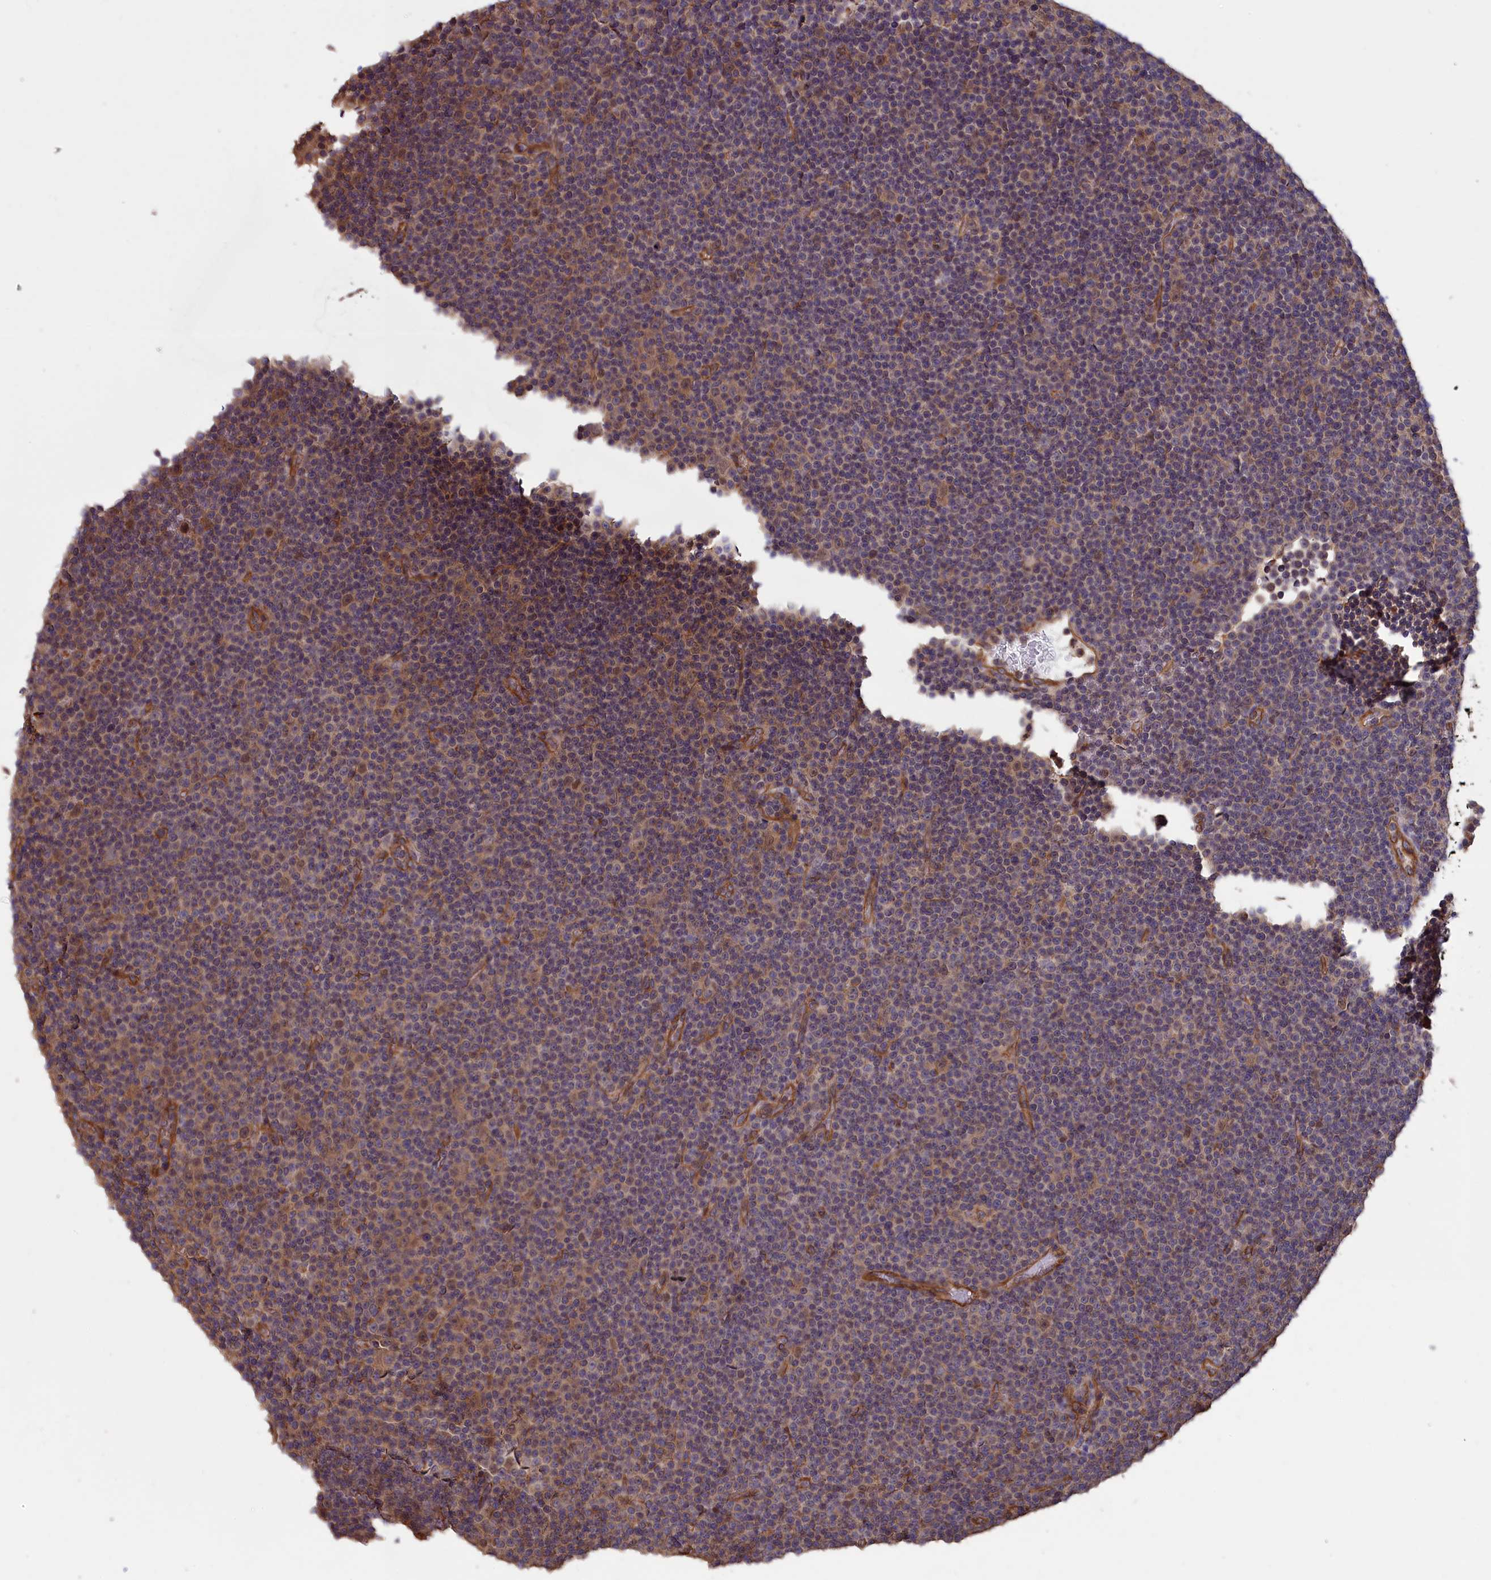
{"staining": {"intensity": "negative", "quantity": "none", "location": "none"}, "tissue": "lymphoma", "cell_type": "Tumor cells", "image_type": "cancer", "snomed": [{"axis": "morphology", "description": "Malignant lymphoma, non-Hodgkin's type, Low grade"}, {"axis": "topography", "description": "Lymph node"}], "caption": "This image is of low-grade malignant lymphoma, non-Hodgkin's type stained with IHC to label a protein in brown with the nuclei are counter-stained blue. There is no expression in tumor cells.", "gene": "DAPK3", "patient": {"sex": "female", "age": 67}}